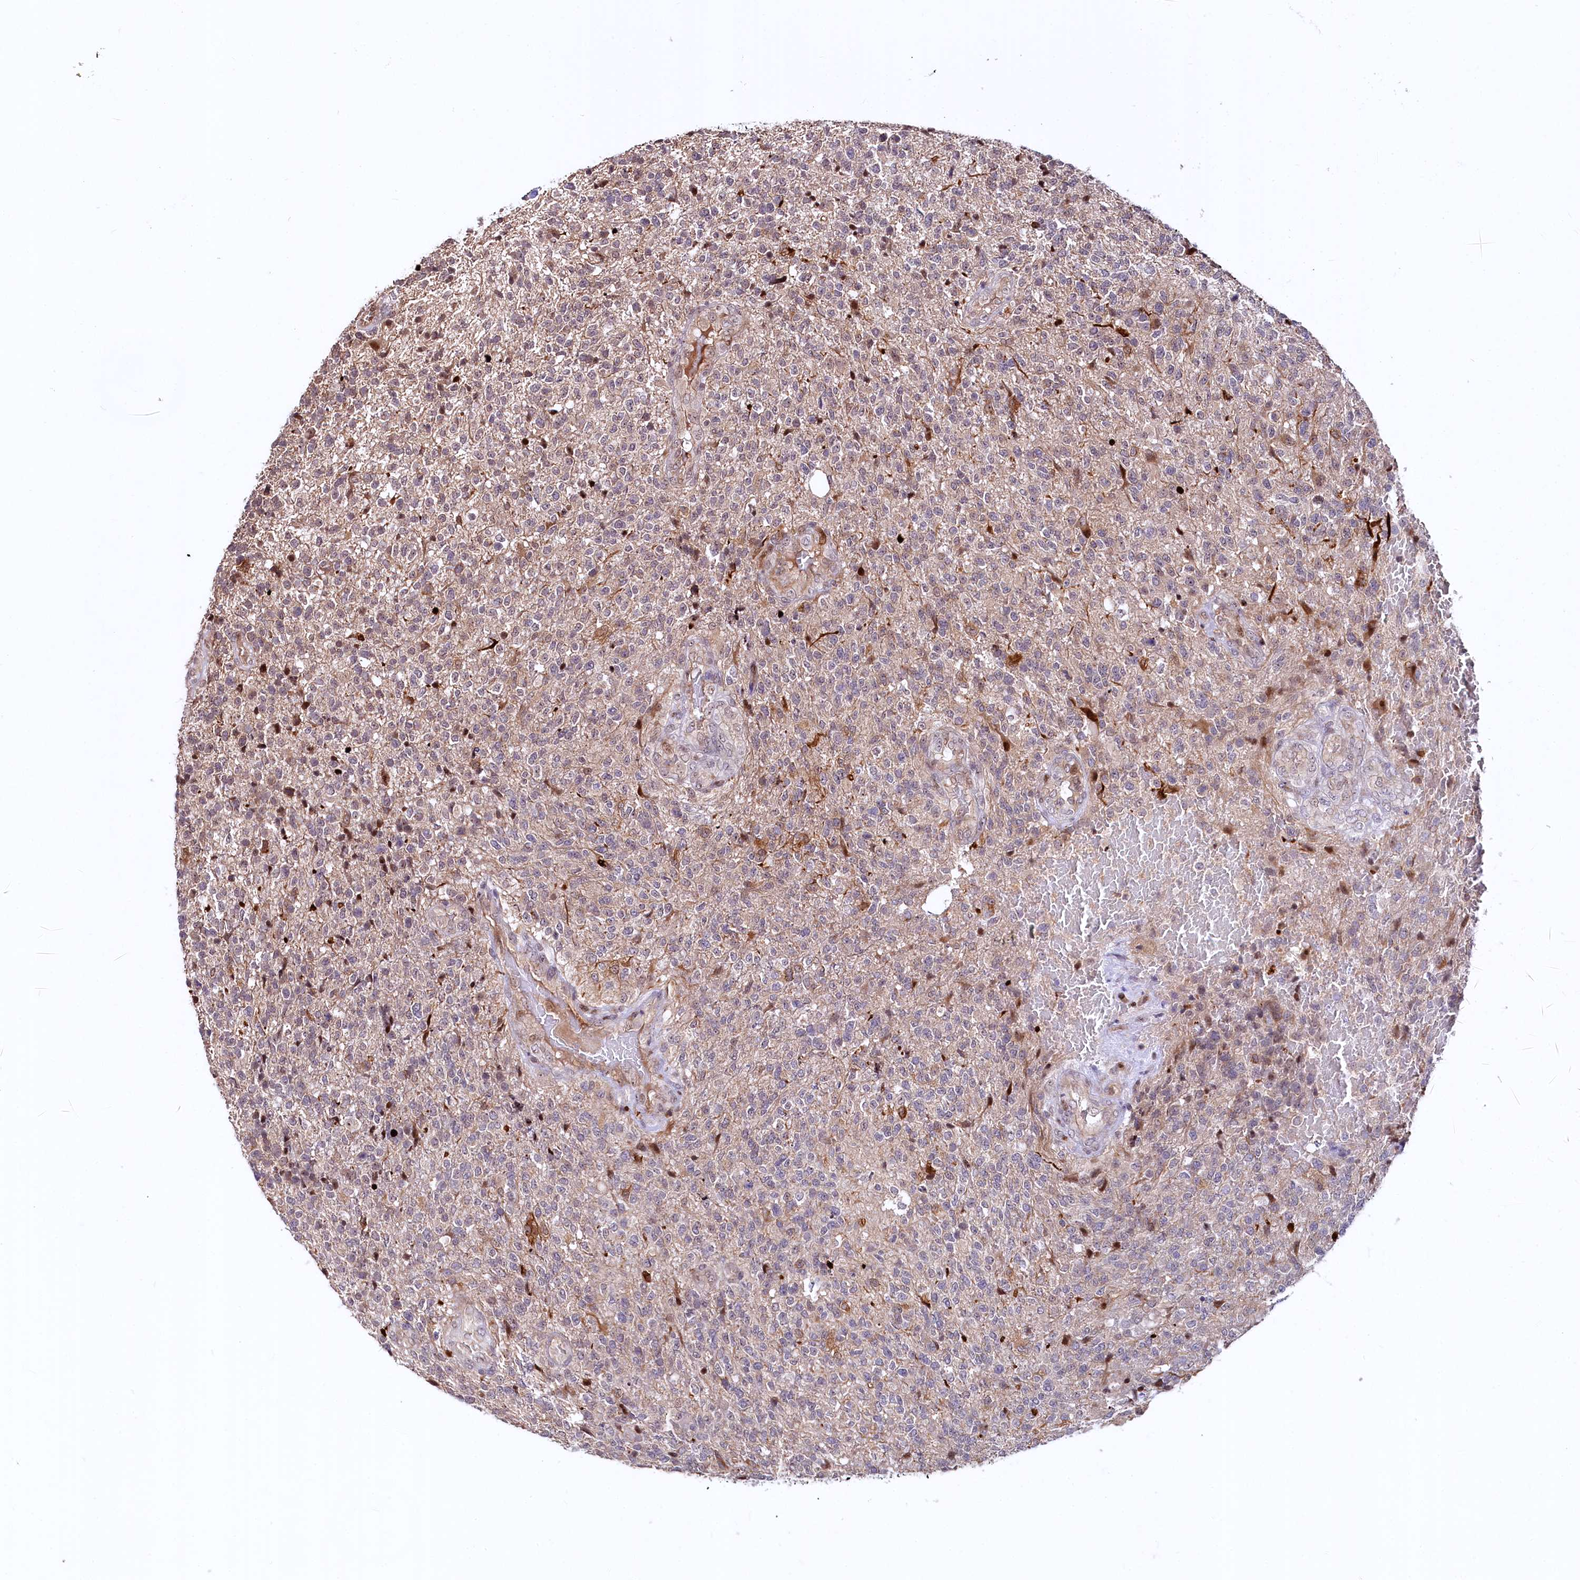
{"staining": {"intensity": "weak", "quantity": "<25%", "location": "cytoplasmic/membranous"}, "tissue": "glioma", "cell_type": "Tumor cells", "image_type": "cancer", "snomed": [{"axis": "morphology", "description": "Glioma, malignant, High grade"}, {"axis": "topography", "description": "Brain"}], "caption": "High magnification brightfield microscopy of malignant glioma (high-grade) stained with DAB (3,3'-diaminobenzidine) (brown) and counterstained with hematoxylin (blue): tumor cells show no significant positivity.", "gene": "N4BP2L1", "patient": {"sex": "male", "age": 56}}